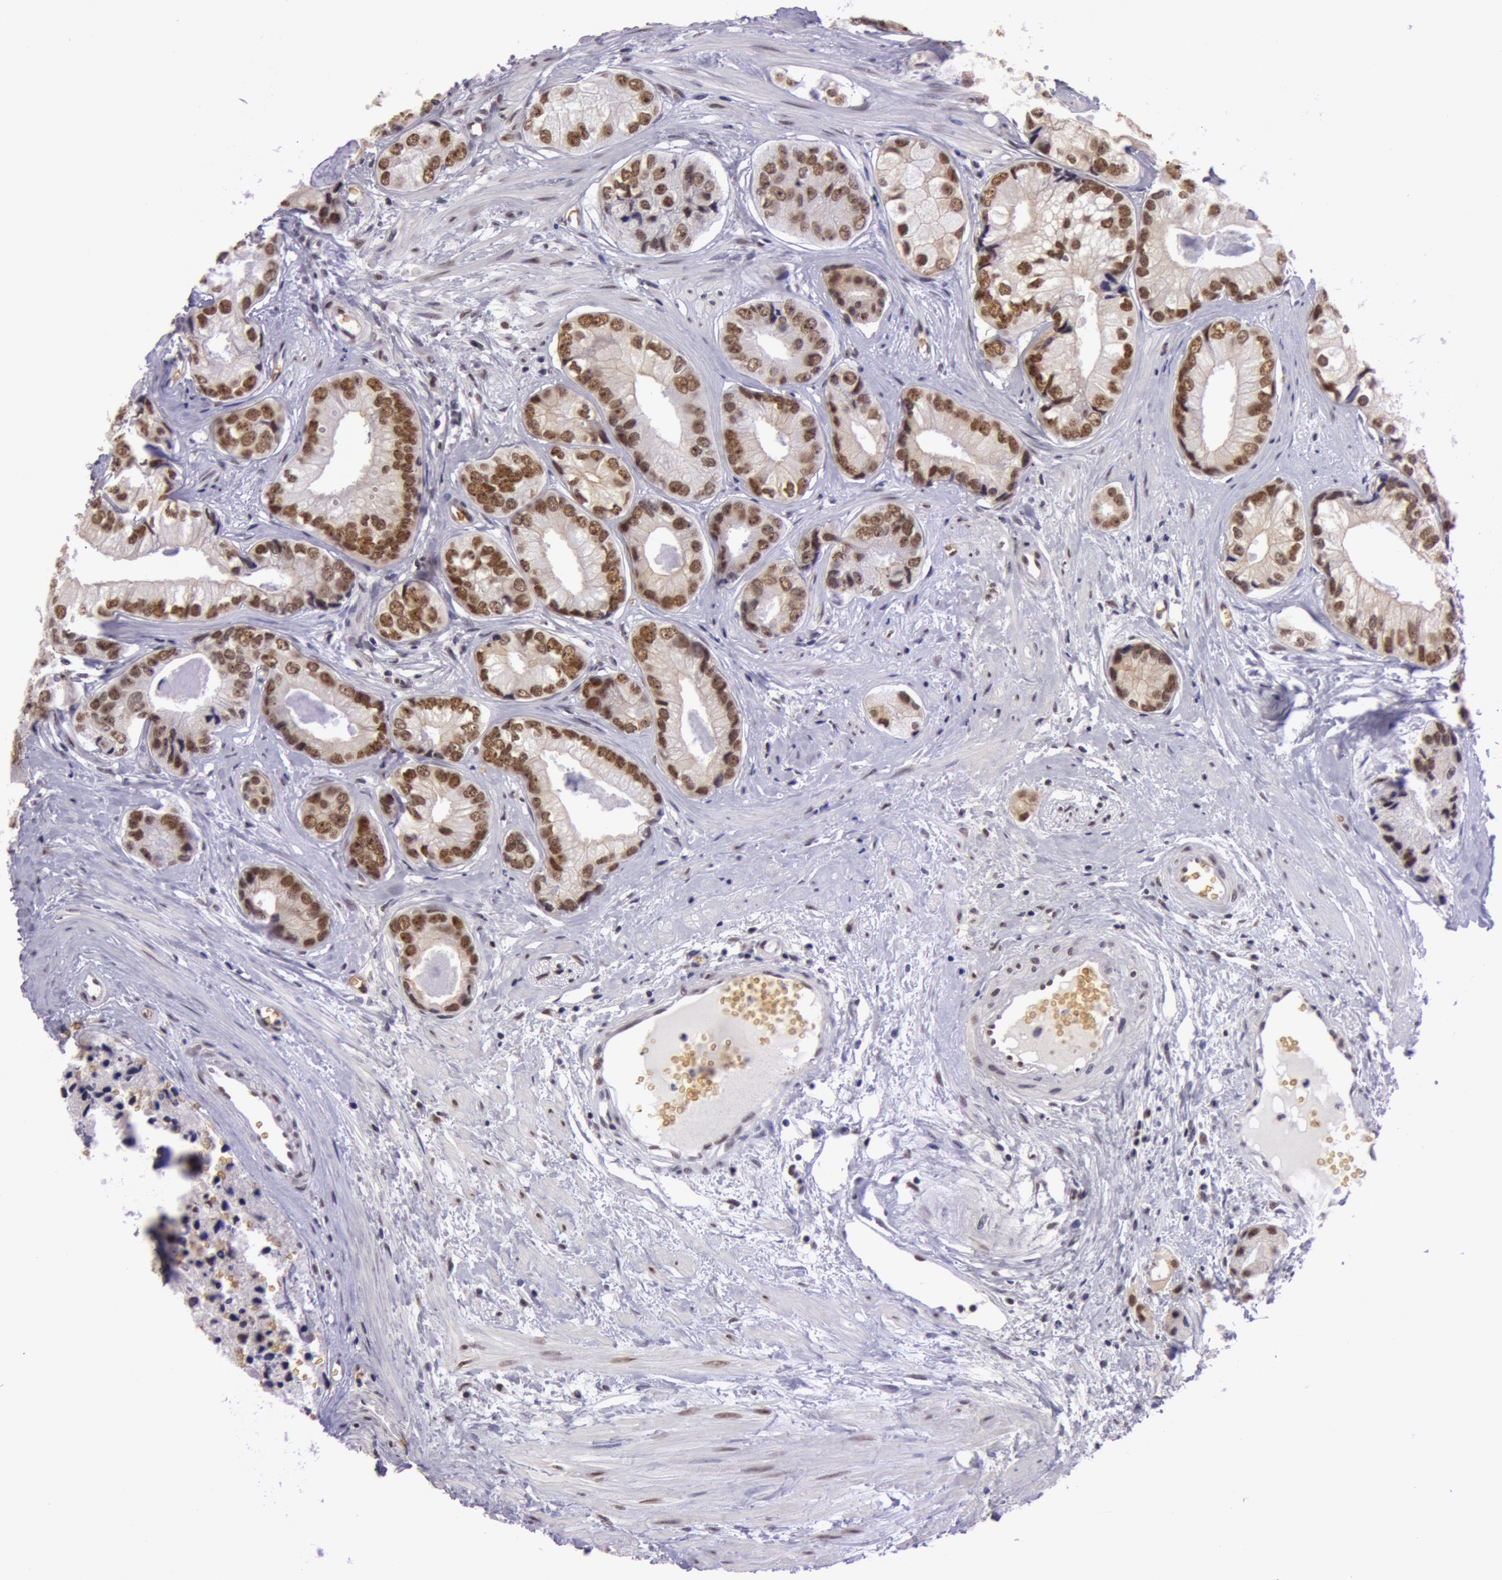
{"staining": {"intensity": "moderate", "quantity": "25%-75%", "location": "nuclear"}, "tissue": "prostate cancer", "cell_type": "Tumor cells", "image_type": "cancer", "snomed": [{"axis": "morphology", "description": "Adenocarcinoma, High grade"}, {"axis": "topography", "description": "Prostate"}], "caption": "Prostate high-grade adenocarcinoma tissue displays moderate nuclear staining in approximately 25%-75% of tumor cells, visualized by immunohistochemistry.", "gene": "NBN", "patient": {"sex": "male", "age": 56}}